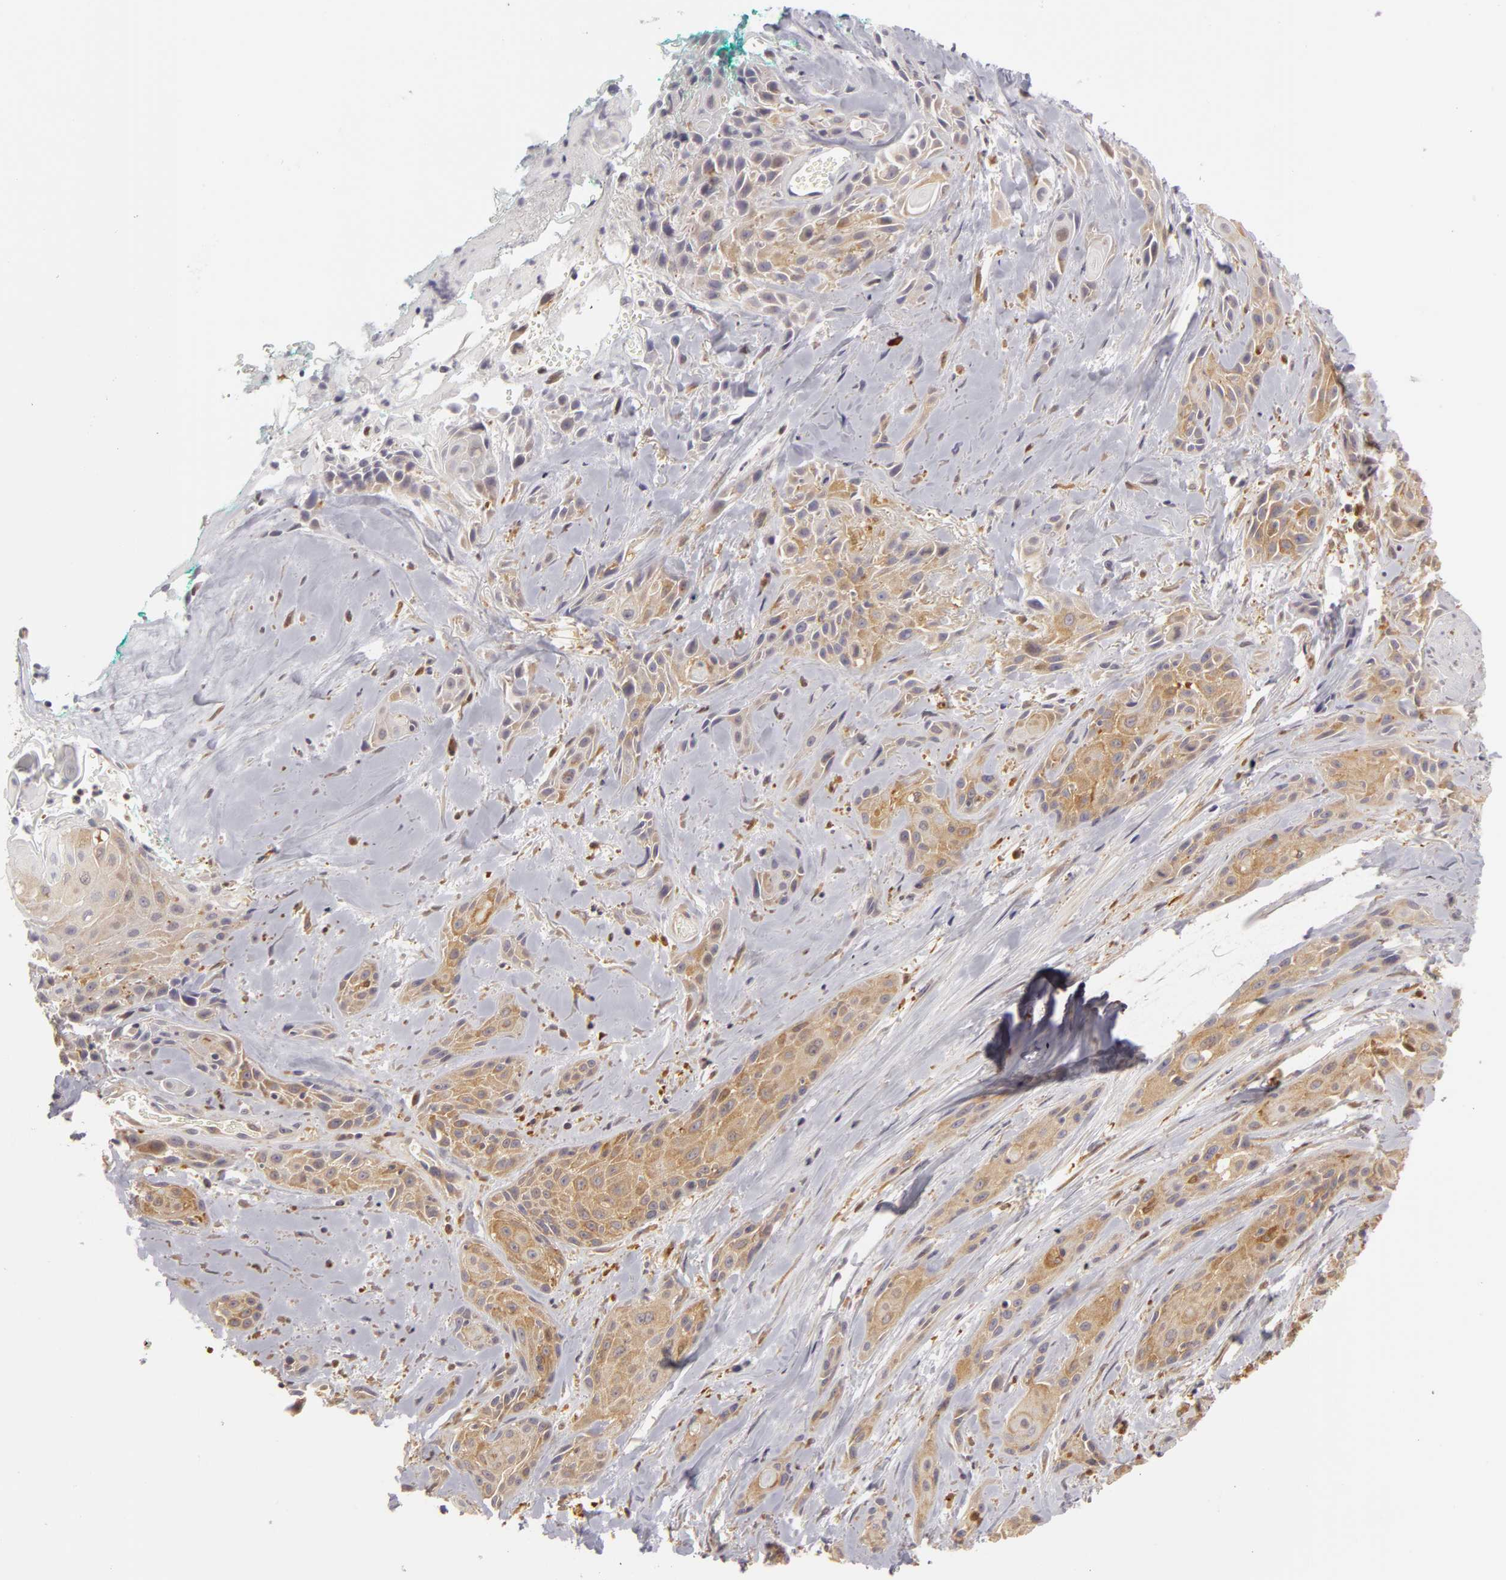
{"staining": {"intensity": "weak", "quantity": ">75%", "location": "cytoplasmic/membranous"}, "tissue": "skin cancer", "cell_type": "Tumor cells", "image_type": "cancer", "snomed": [{"axis": "morphology", "description": "Squamous cell carcinoma, NOS"}, {"axis": "topography", "description": "Skin"}, {"axis": "topography", "description": "Anal"}], "caption": "Skin cancer stained with immunohistochemistry displays weak cytoplasmic/membranous expression in about >75% of tumor cells.", "gene": "ZNF229", "patient": {"sex": "male", "age": 64}}